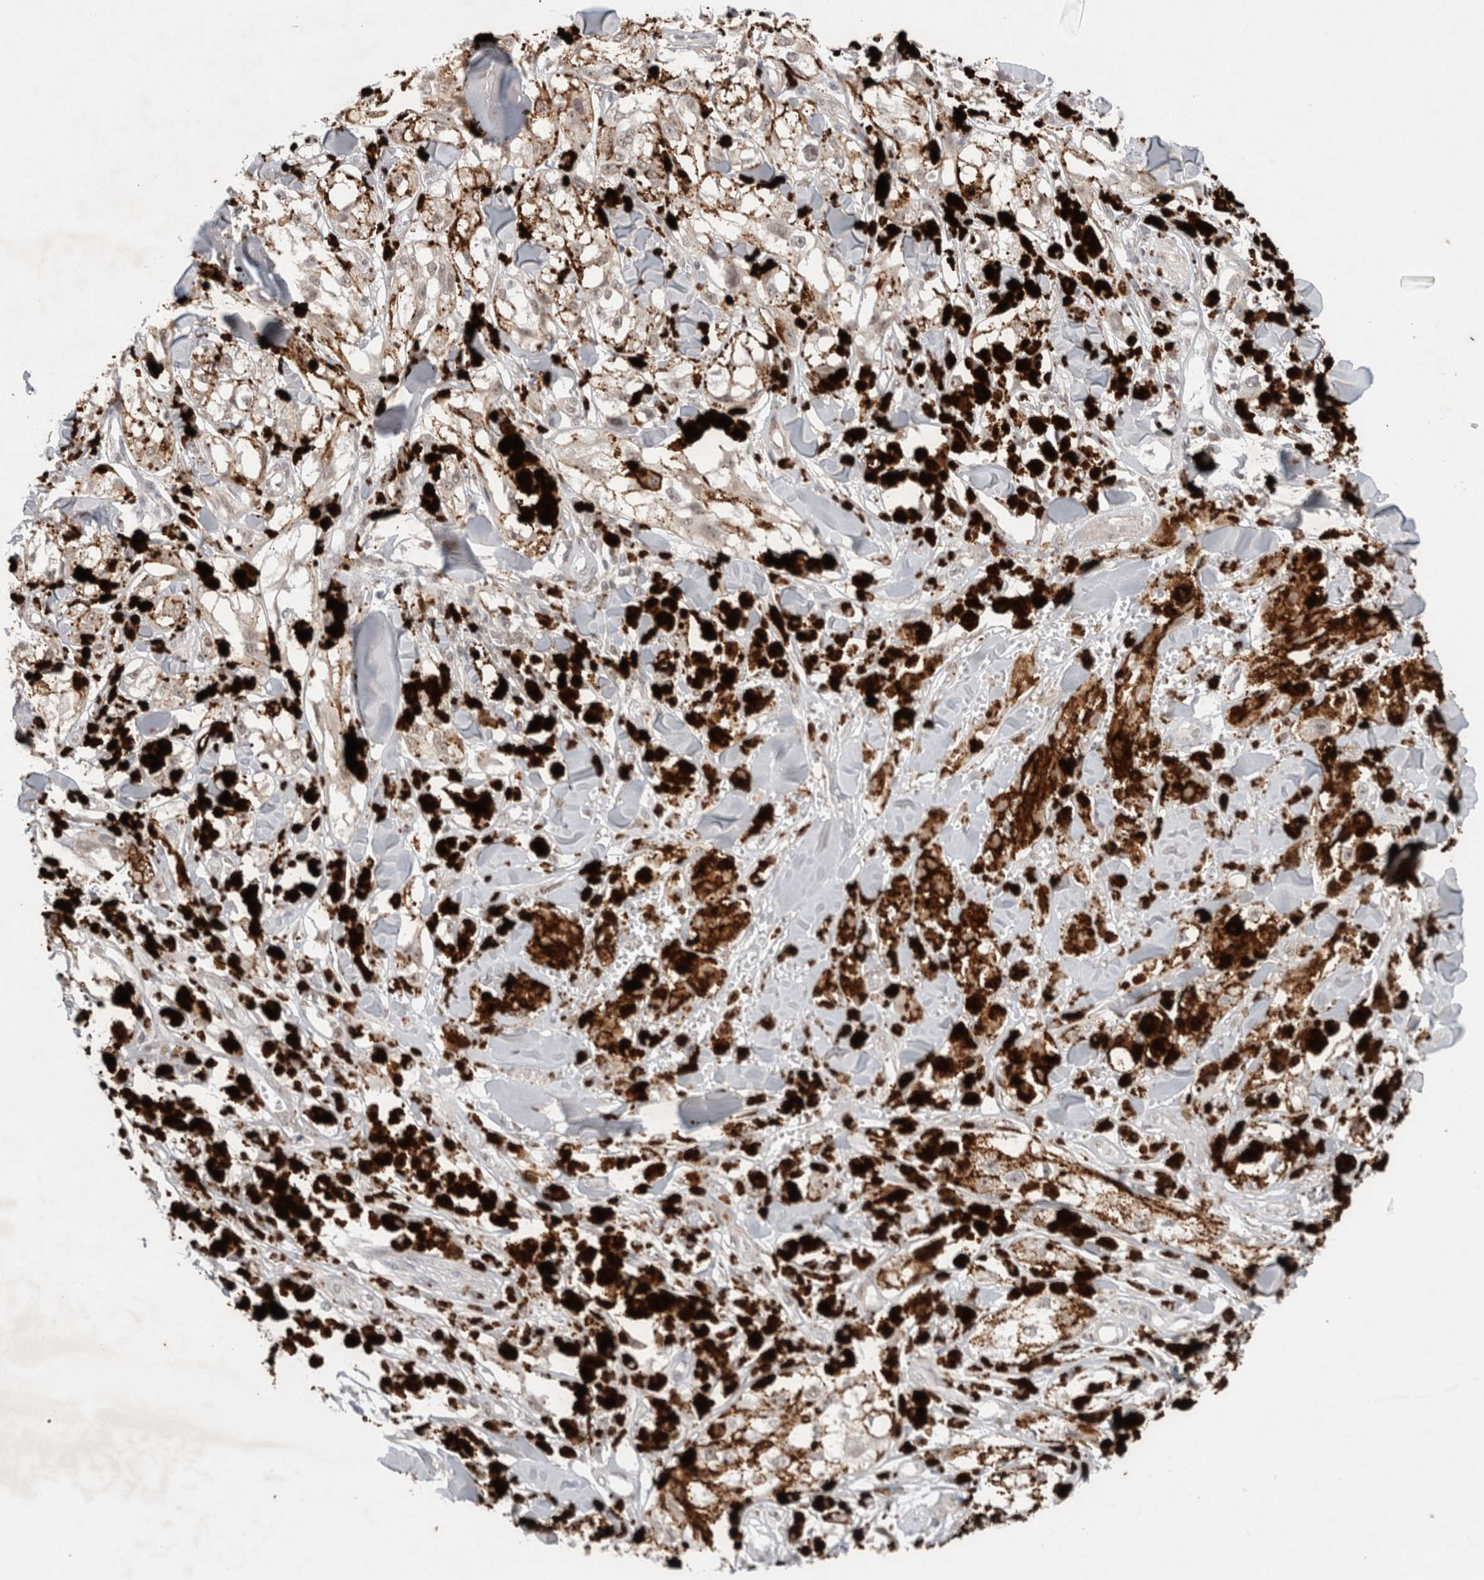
{"staining": {"intensity": "negative", "quantity": "none", "location": "none"}, "tissue": "melanoma", "cell_type": "Tumor cells", "image_type": "cancer", "snomed": [{"axis": "morphology", "description": "Malignant melanoma, NOS"}, {"axis": "topography", "description": "Skin"}], "caption": "The micrograph exhibits no significant positivity in tumor cells of malignant melanoma.", "gene": "FBXO42", "patient": {"sex": "male", "age": 88}}